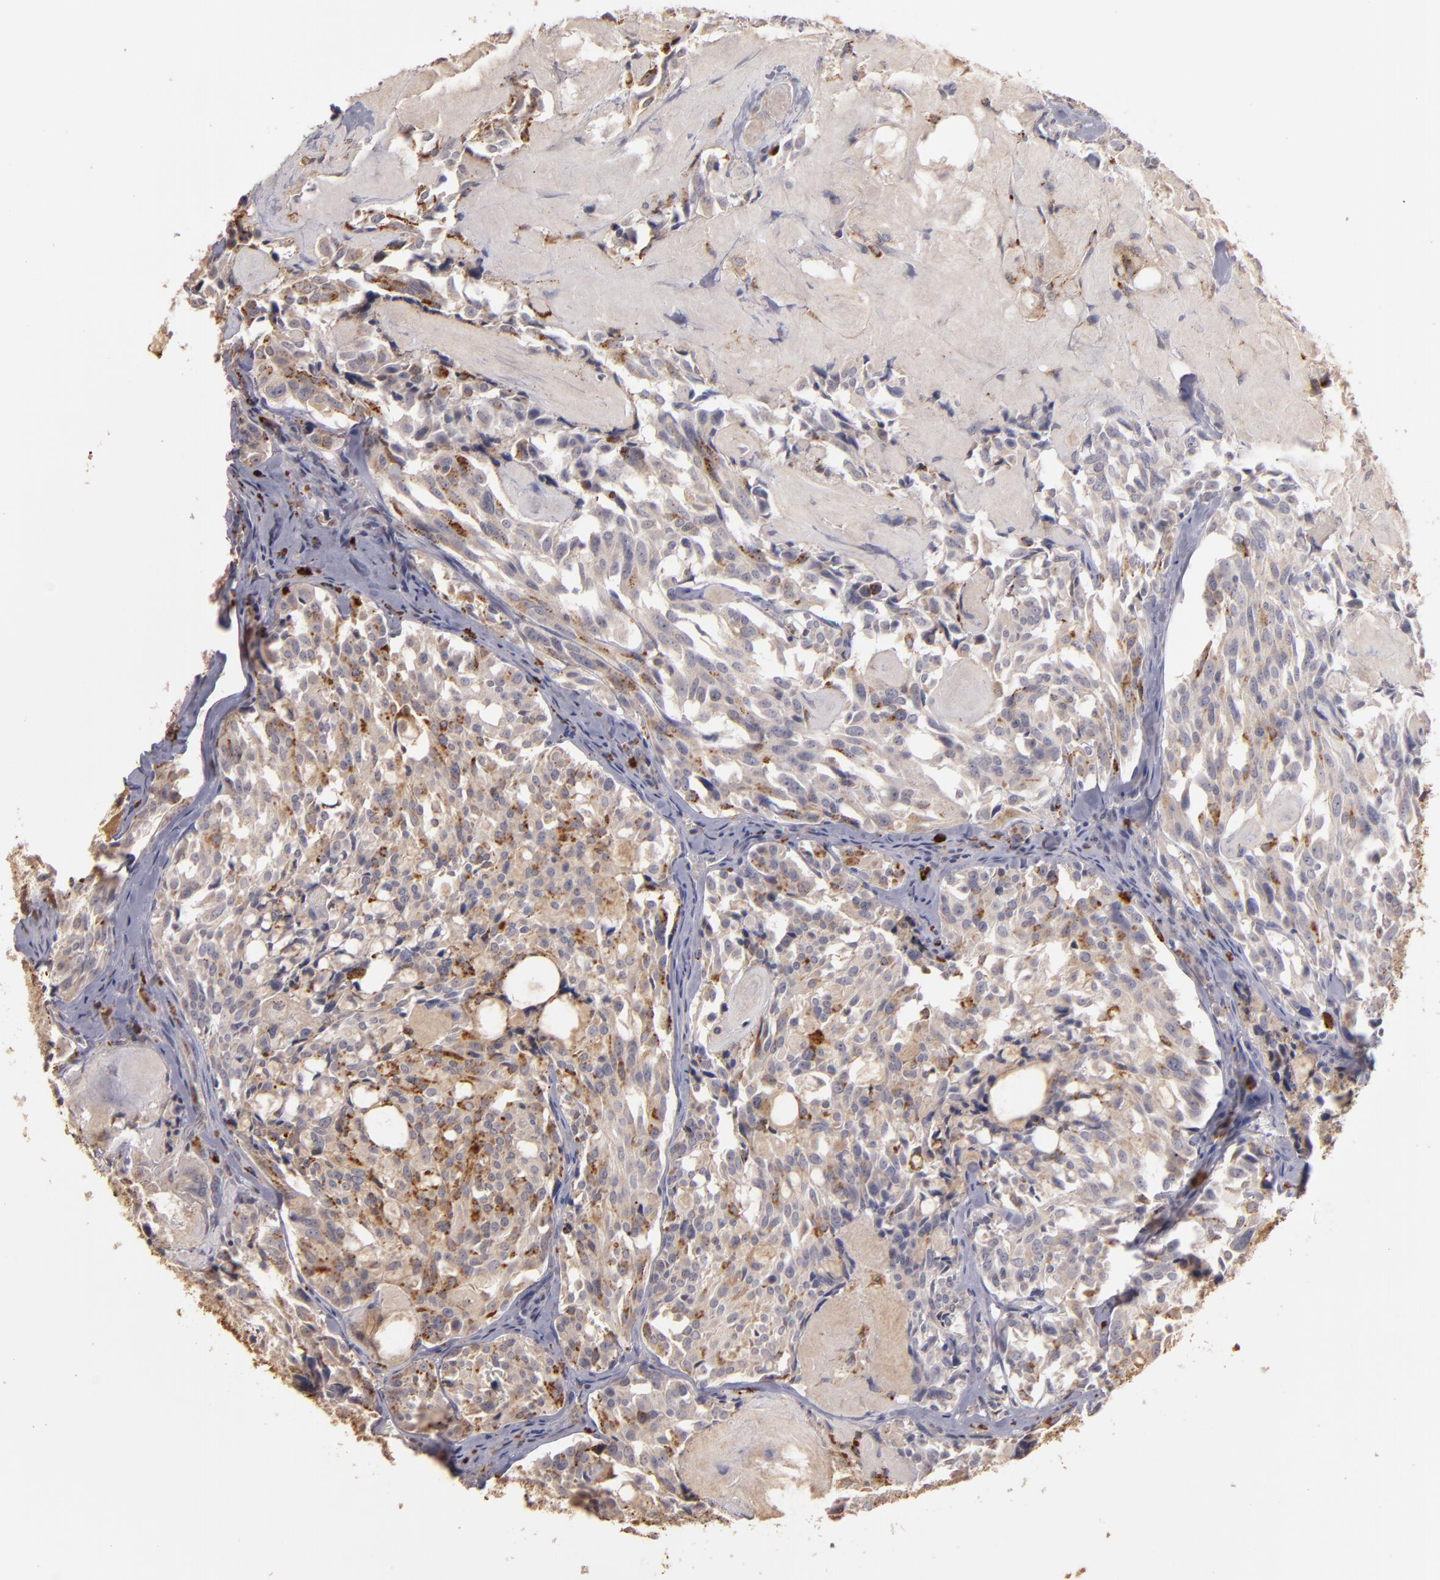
{"staining": {"intensity": "weak", "quantity": ">75%", "location": "cytoplasmic/membranous"}, "tissue": "thyroid cancer", "cell_type": "Tumor cells", "image_type": "cancer", "snomed": [{"axis": "morphology", "description": "Carcinoma, NOS"}, {"axis": "morphology", "description": "Carcinoid, malignant, NOS"}, {"axis": "topography", "description": "Thyroid gland"}], "caption": "A photomicrograph showing weak cytoplasmic/membranous expression in approximately >75% of tumor cells in thyroid cancer (malignant carcinoid), as visualized by brown immunohistochemical staining.", "gene": "TRAF1", "patient": {"sex": "male", "age": 33}}